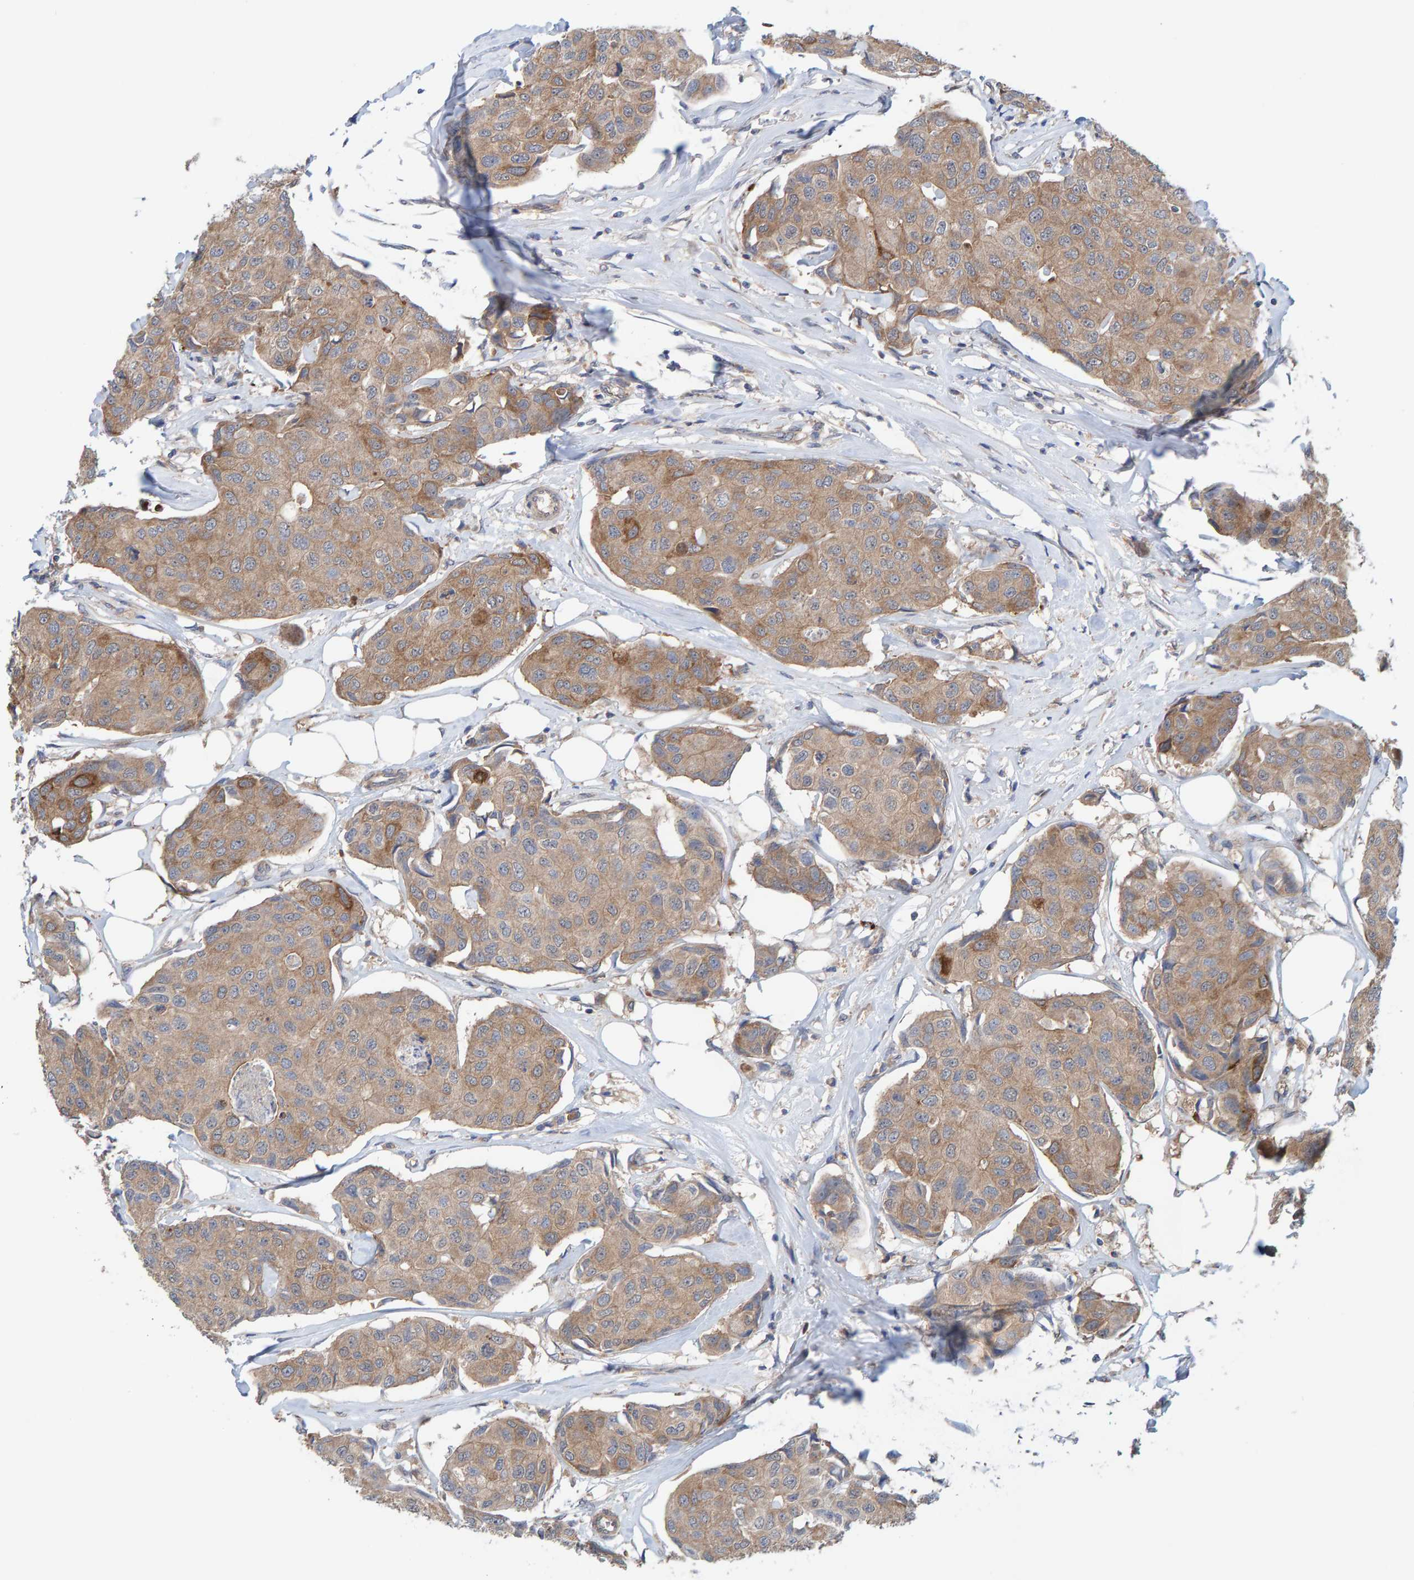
{"staining": {"intensity": "moderate", "quantity": ">75%", "location": "cytoplasmic/membranous"}, "tissue": "breast cancer", "cell_type": "Tumor cells", "image_type": "cancer", "snomed": [{"axis": "morphology", "description": "Duct carcinoma"}, {"axis": "topography", "description": "Breast"}], "caption": "The histopathology image shows a brown stain indicating the presence of a protein in the cytoplasmic/membranous of tumor cells in breast infiltrating ductal carcinoma.", "gene": "LRSAM1", "patient": {"sex": "female", "age": 80}}